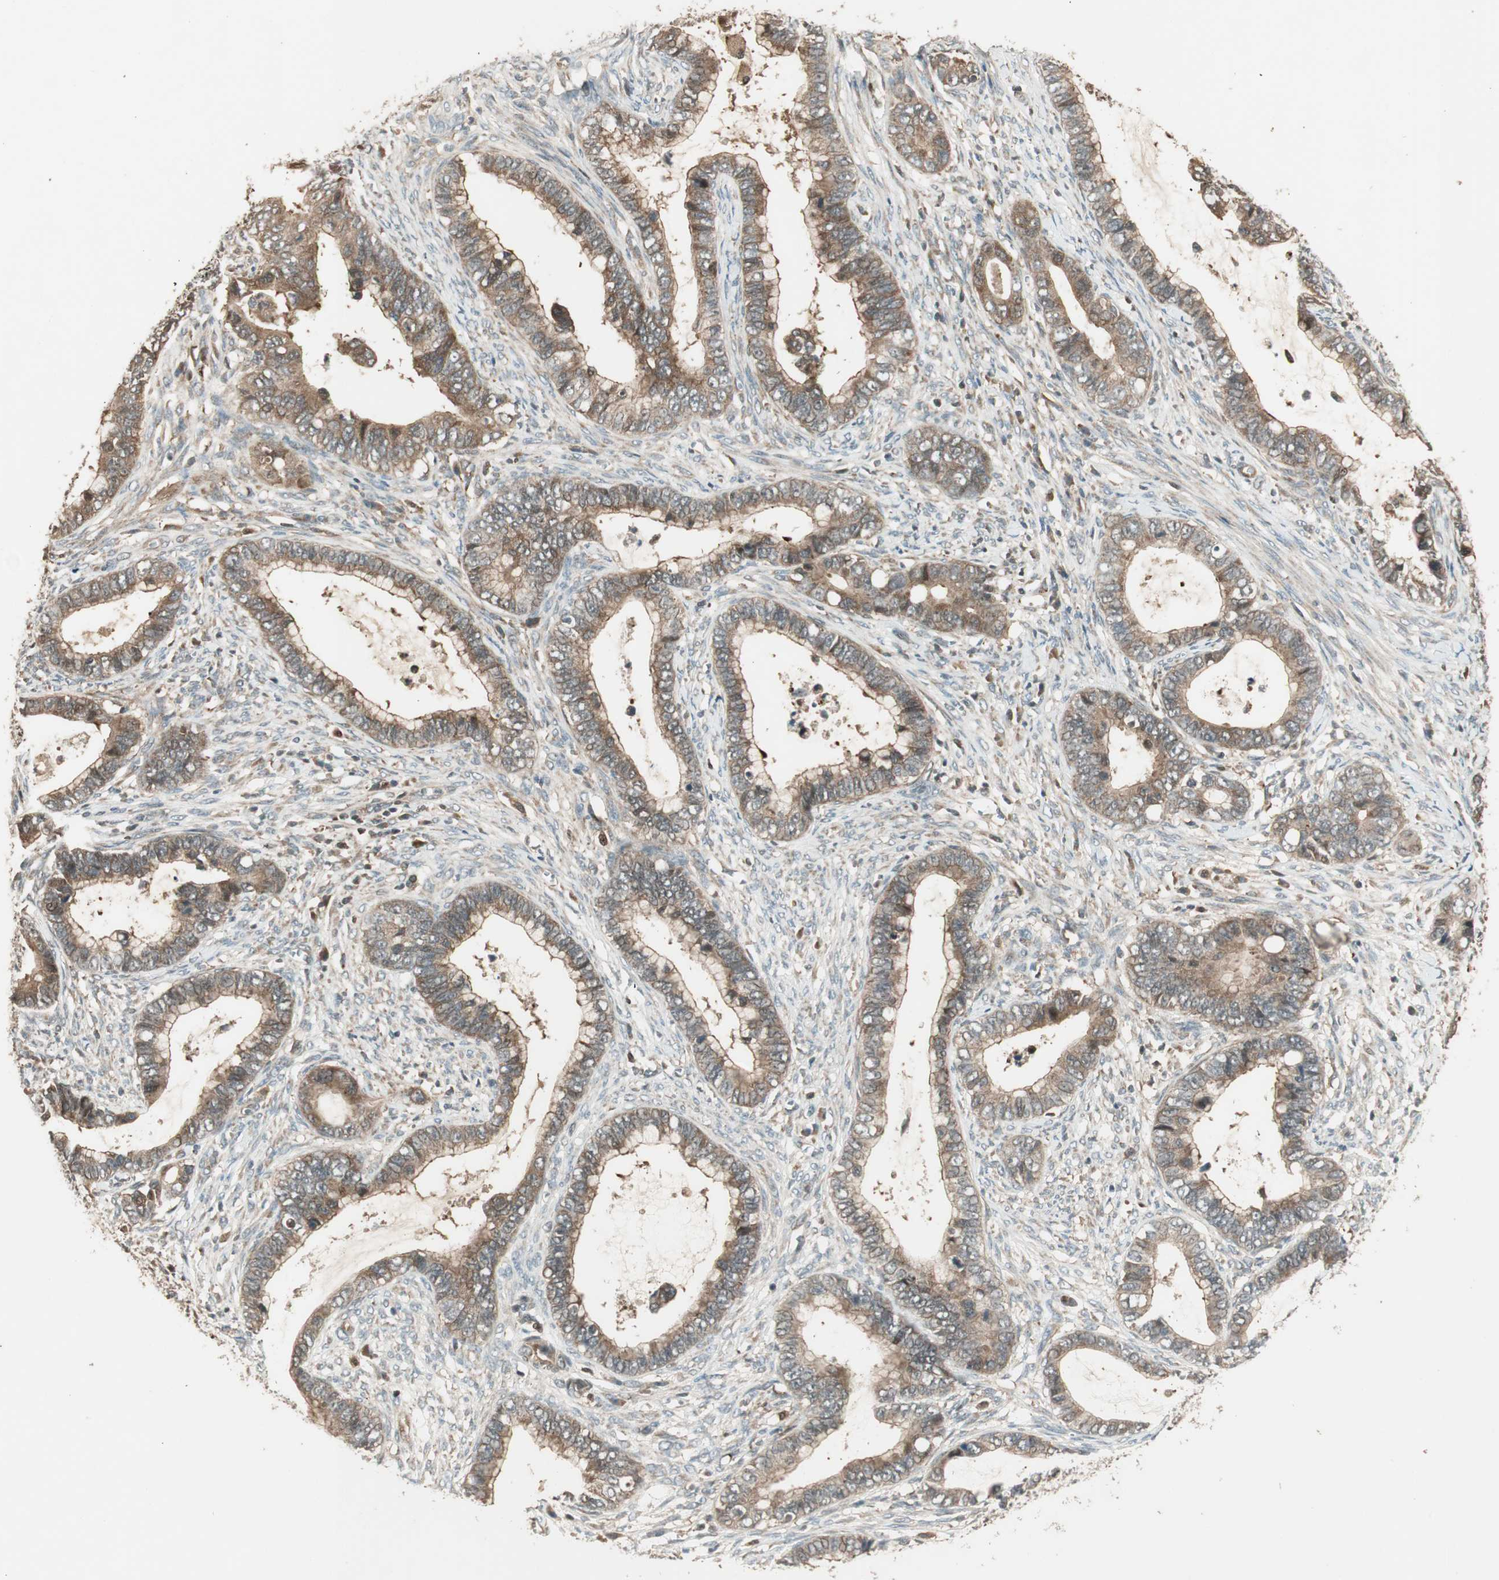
{"staining": {"intensity": "moderate", "quantity": ">75%", "location": "cytoplasmic/membranous"}, "tissue": "cervical cancer", "cell_type": "Tumor cells", "image_type": "cancer", "snomed": [{"axis": "morphology", "description": "Adenocarcinoma, NOS"}, {"axis": "topography", "description": "Cervix"}], "caption": "This is an image of IHC staining of cervical adenocarcinoma, which shows moderate staining in the cytoplasmic/membranous of tumor cells.", "gene": "CNOT4", "patient": {"sex": "female", "age": 44}}